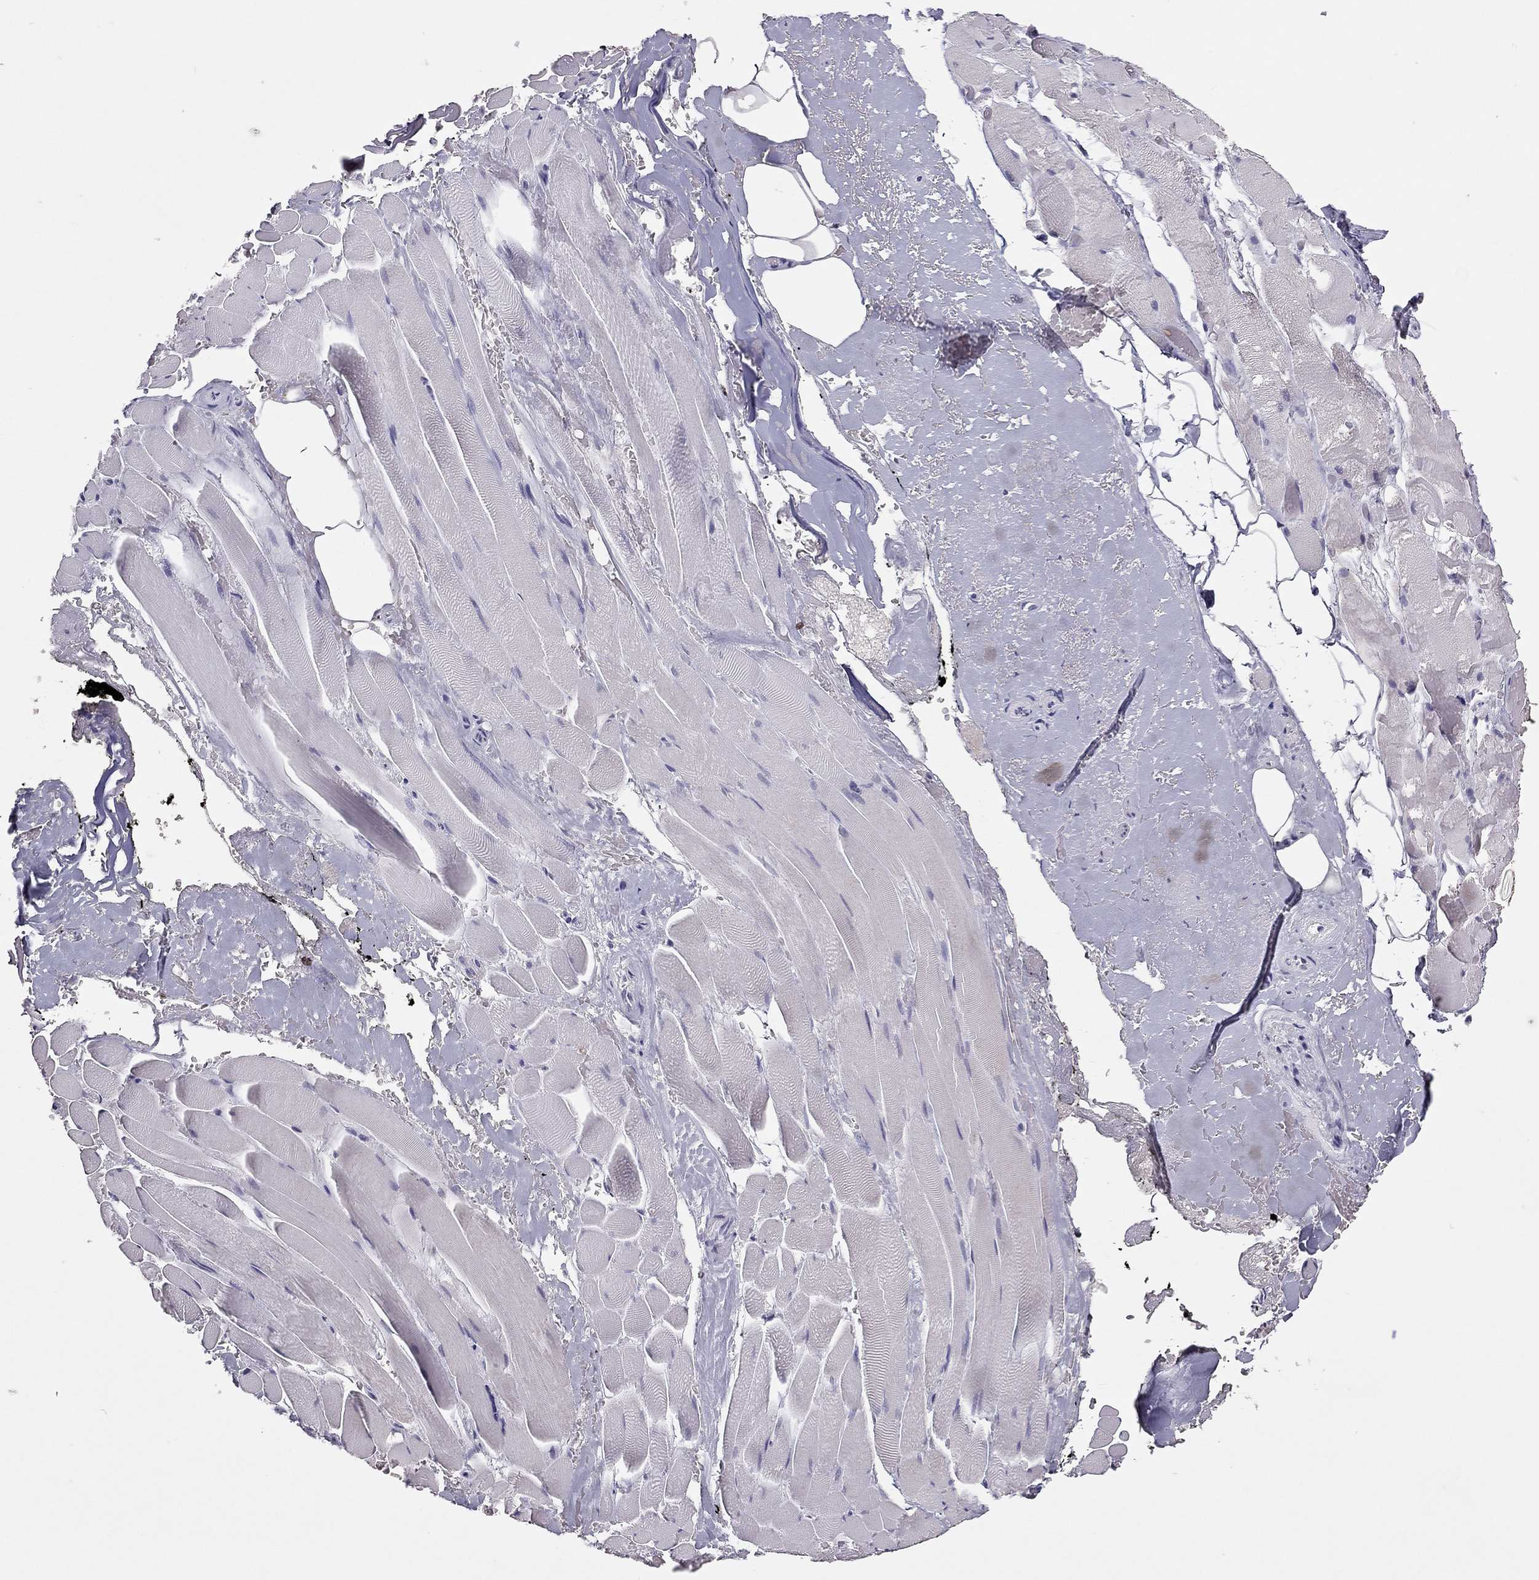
{"staining": {"intensity": "negative", "quantity": "none", "location": "none"}, "tissue": "adipose tissue", "cell_type": "Adipocytes", "image_type": "normal", "snomed": [{"axis": "morphology", "description": "Normal tissue, NOS"}, {"axis": "topography", "description": "Anal"}, {"axis": "topography", "description": "Peripheral nerve tissue"}], "caption": "The micrograph reveals no staining of adipocytes in normal adipose tissue.", "gene": "ADORA2A", "patient": {"sex": "male", "age": 53}}